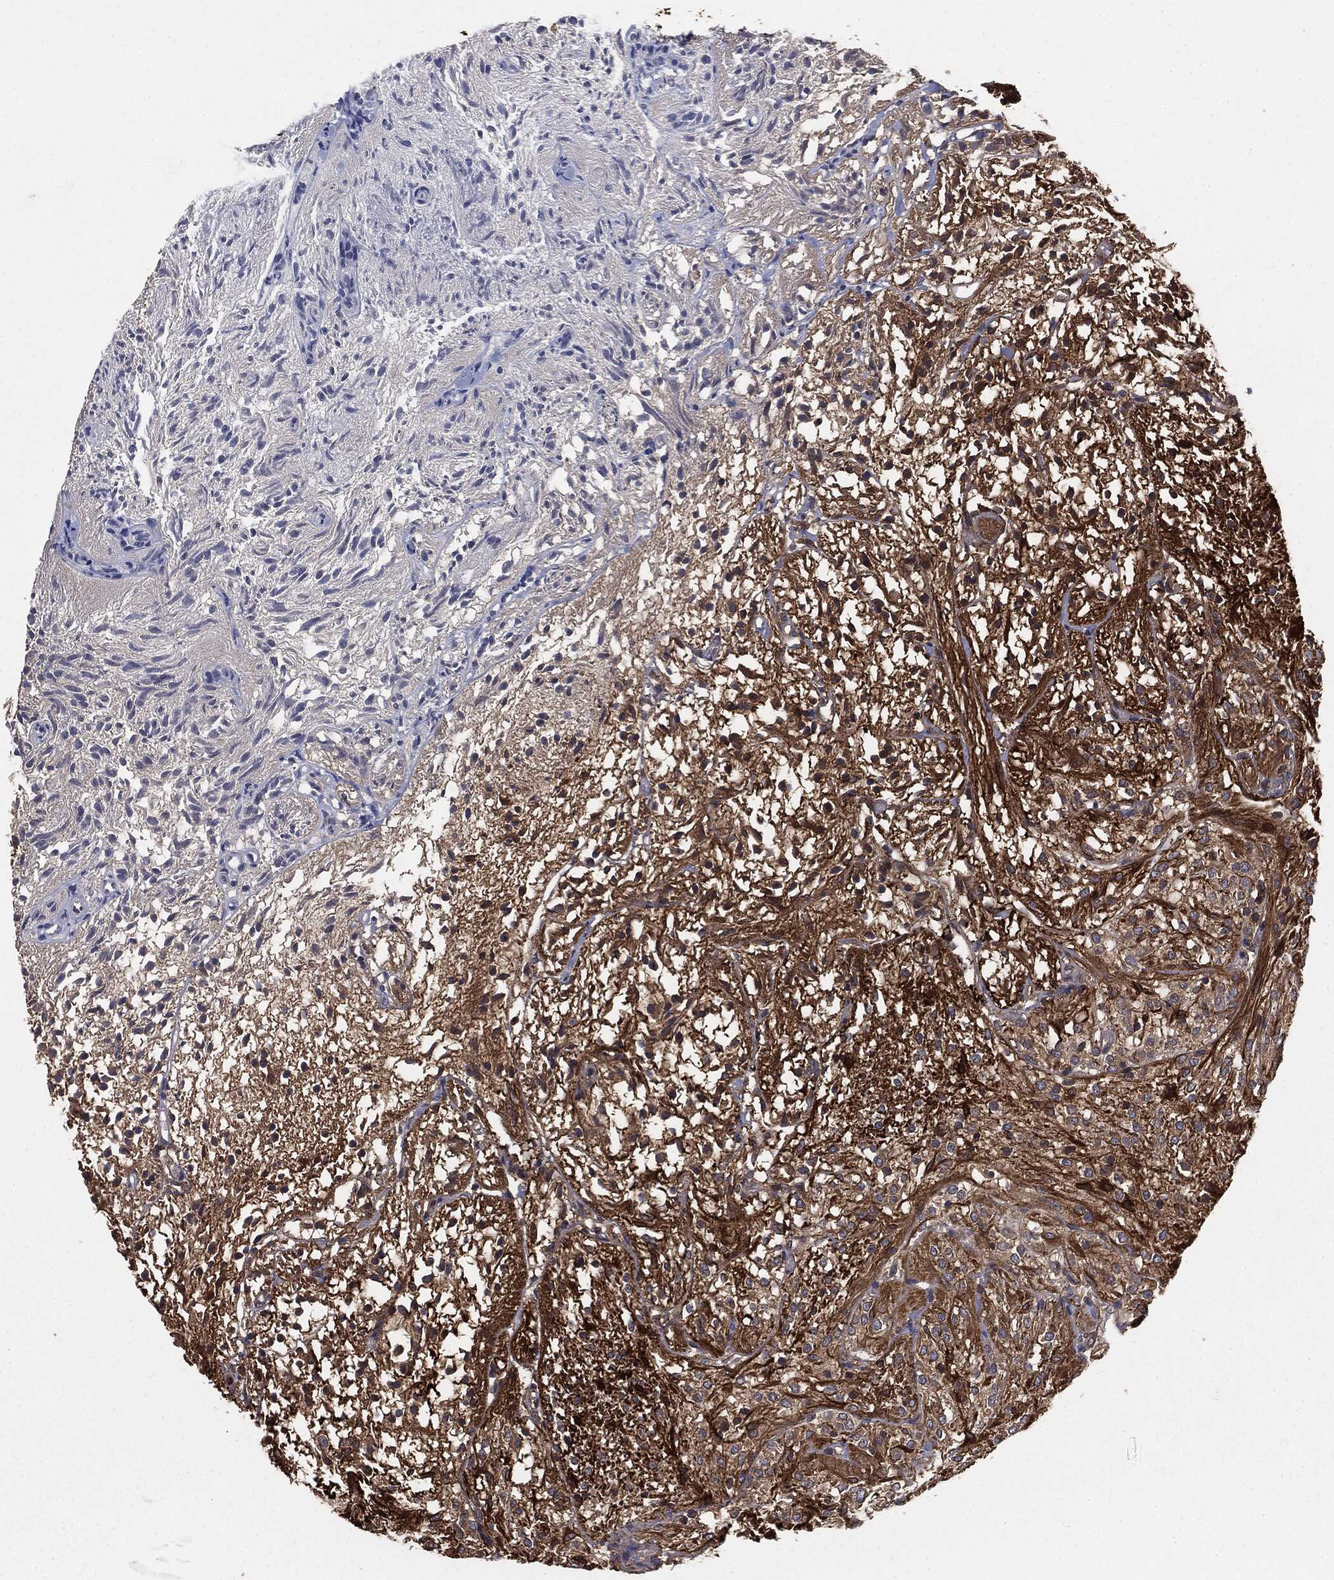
{"staining": {"intensity": "negative", "quantity": "none", "location": "none"}, "tissue": "glioma", "cell_type": "Tumor cells", "image_type": "cancer", "snomed": [{"axis": "morphology", "description": "Glioma, malignant, Low grade"}, {"axis": "topography", "description": "Brain"}], "caption": "Immunohistochemistry photomicrograph of human malignant glioma (low-grade) stained for a protein (brown), which displays no expression in tumor cells.", "gene": "GNB5", "patient": {"sex": "male", "age": 3}}